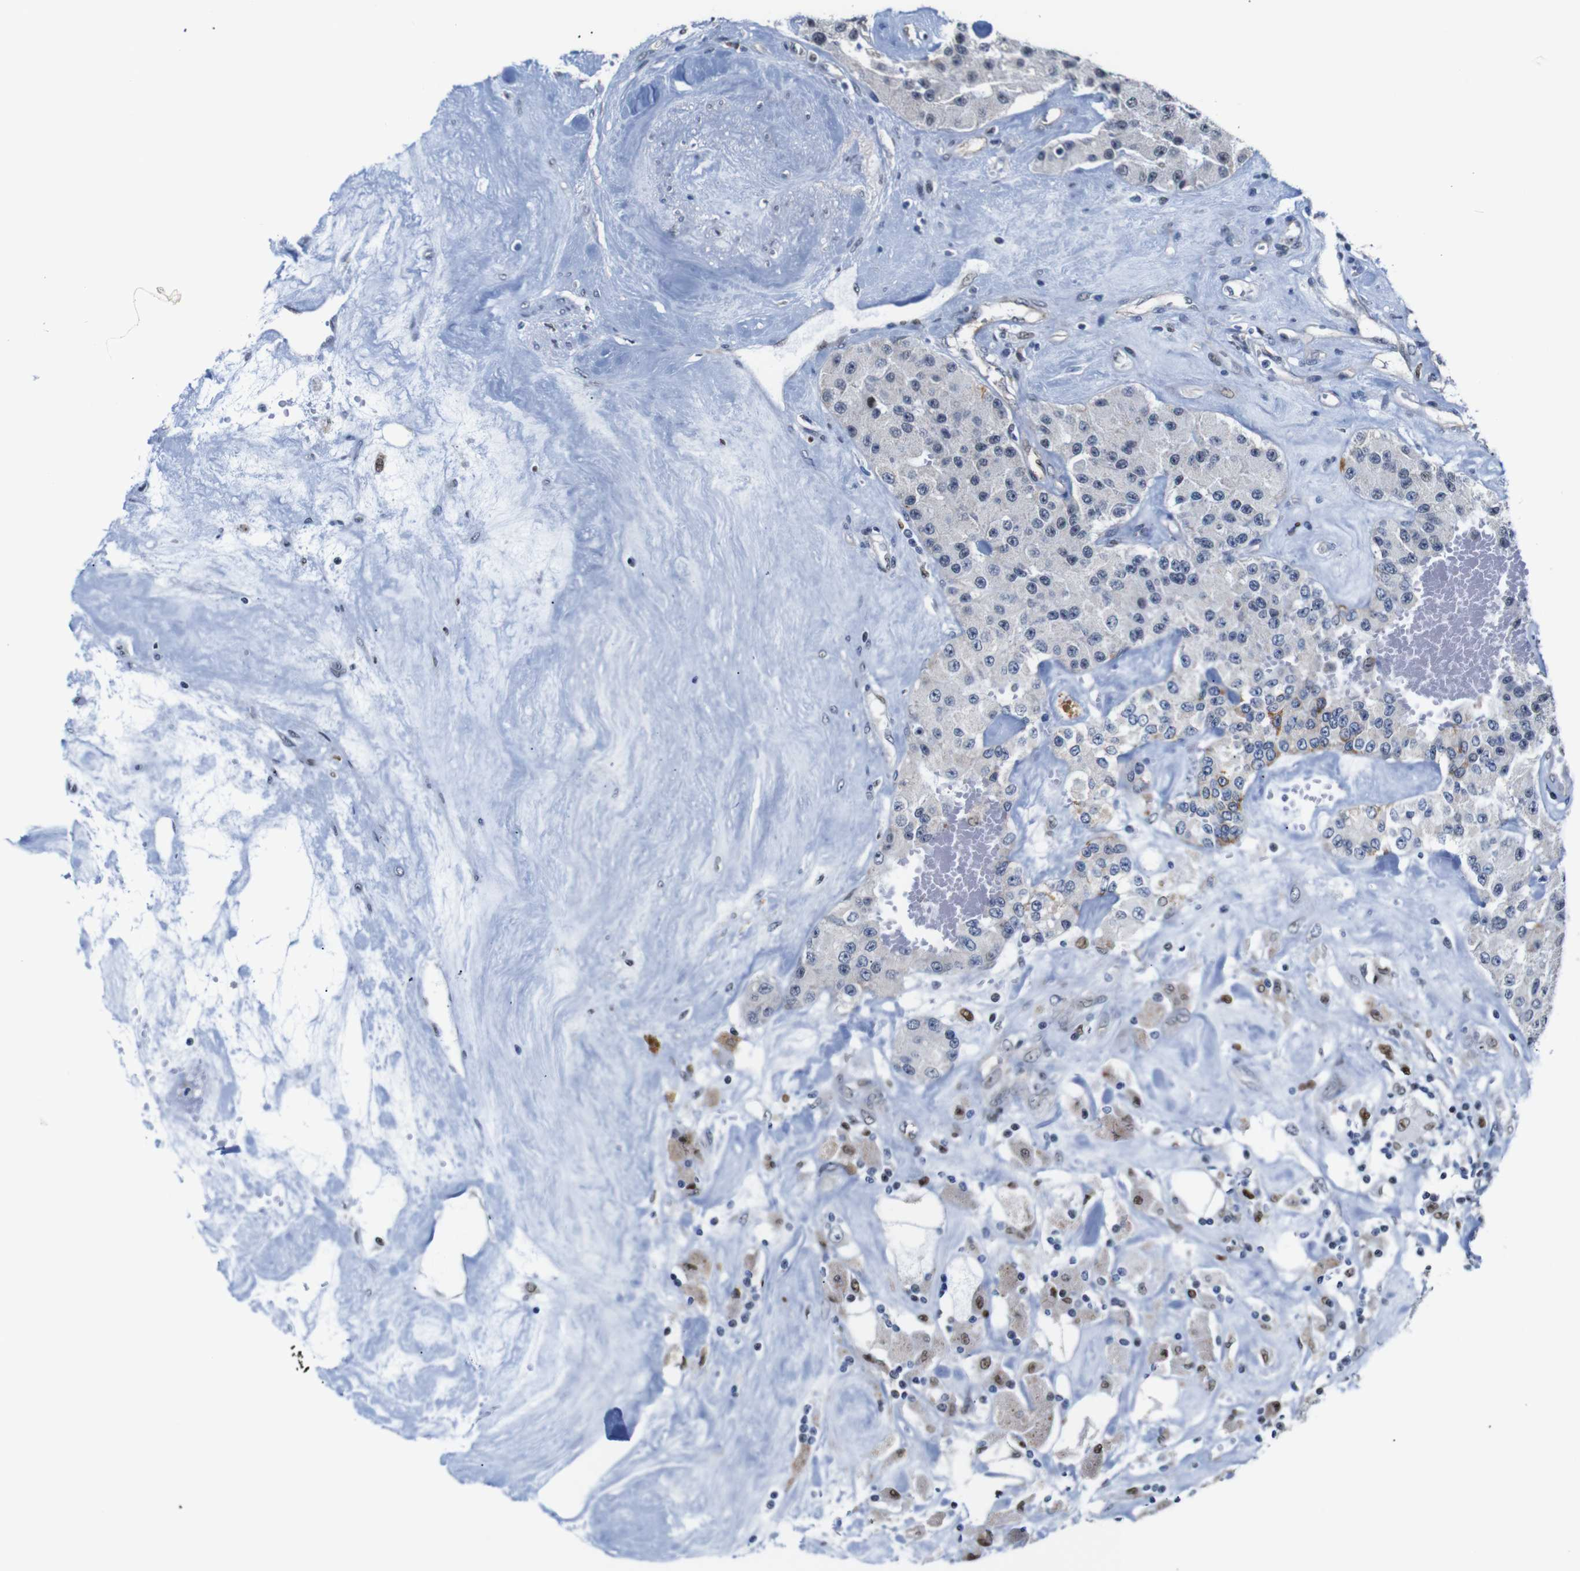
{"staining": {"intensity": "moderate", "quantity": "<25%", "location": "nuclear"}, "tissue": "carcinoid", "cell_type": "Tumor cells", "image_type": "cancer", "snomed": [{"axis": "morphology", "description": "Carcinoid, malignant, NOS"}, {"axis": "topography", "description": "Pancreas"}], "caption": "Tumor cells show low levels of moderate nuclear positivity in approximately <25% of cells in carcinoid (malignant).", "gene": "GATA6", "patient": {"sex": "male", "age": 41}}